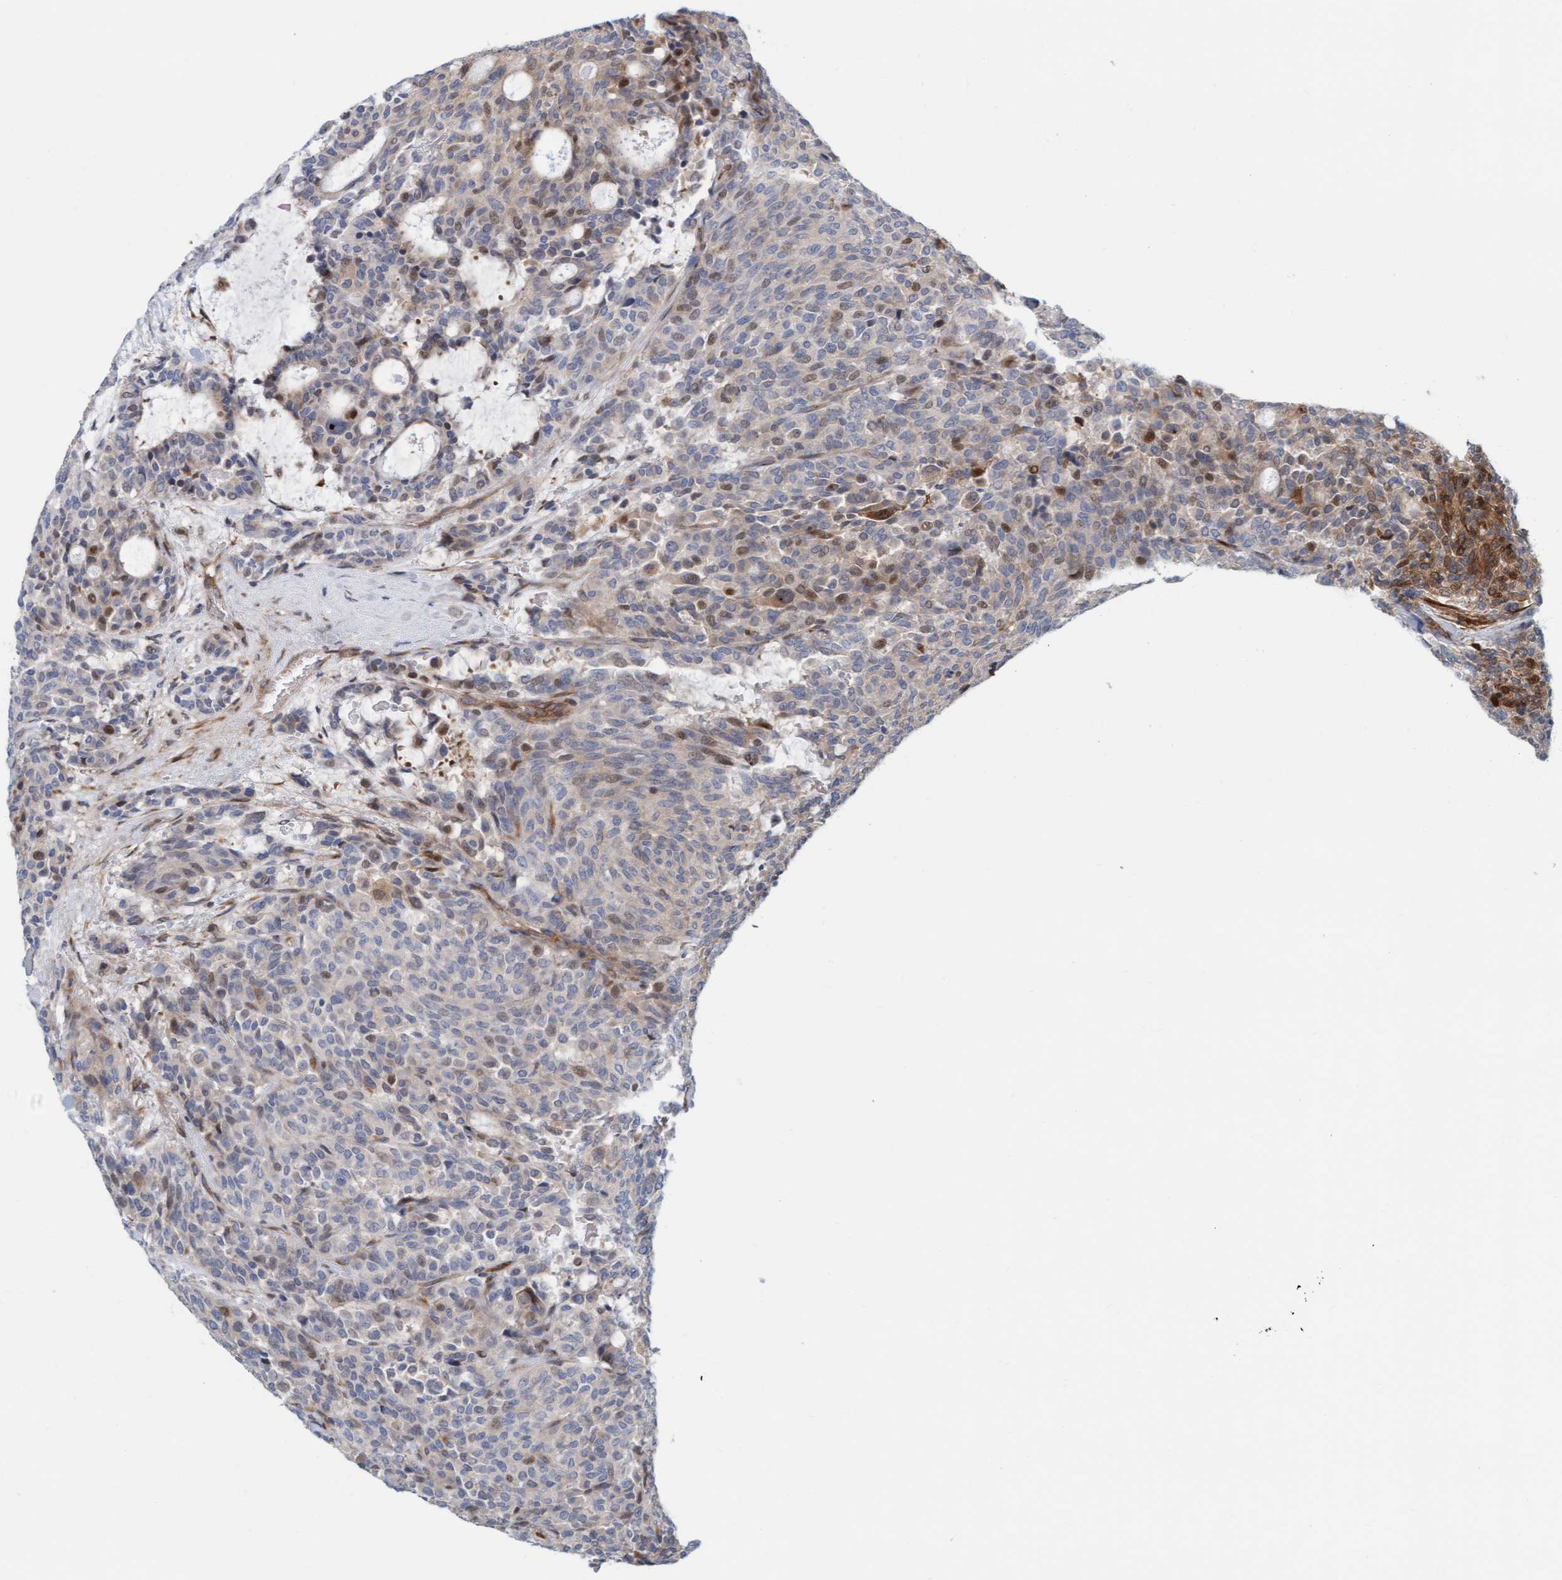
{"staining": {"intensity": "moderate", "quantity": "<25%", "location": "nuclear"}, "tissue": "carcinoid", "cell_type": "Tumor cells", "image_type": "cancer", "snomed": [{"axis": "morphology", "description": "Carcinoid, malignant, NOS"}, {"axis": "topography", "description": "Pancreas"}], "caption": "Protein expression analysis of carcinoid (malignant) displays moderate nuclear positivity in about <25% of tumor cells. (Brightfield microscopy of DAB IHC at high magnification).", "gene": "EIF4EBP1", "patient": {"sex": "female", "age": 54}}